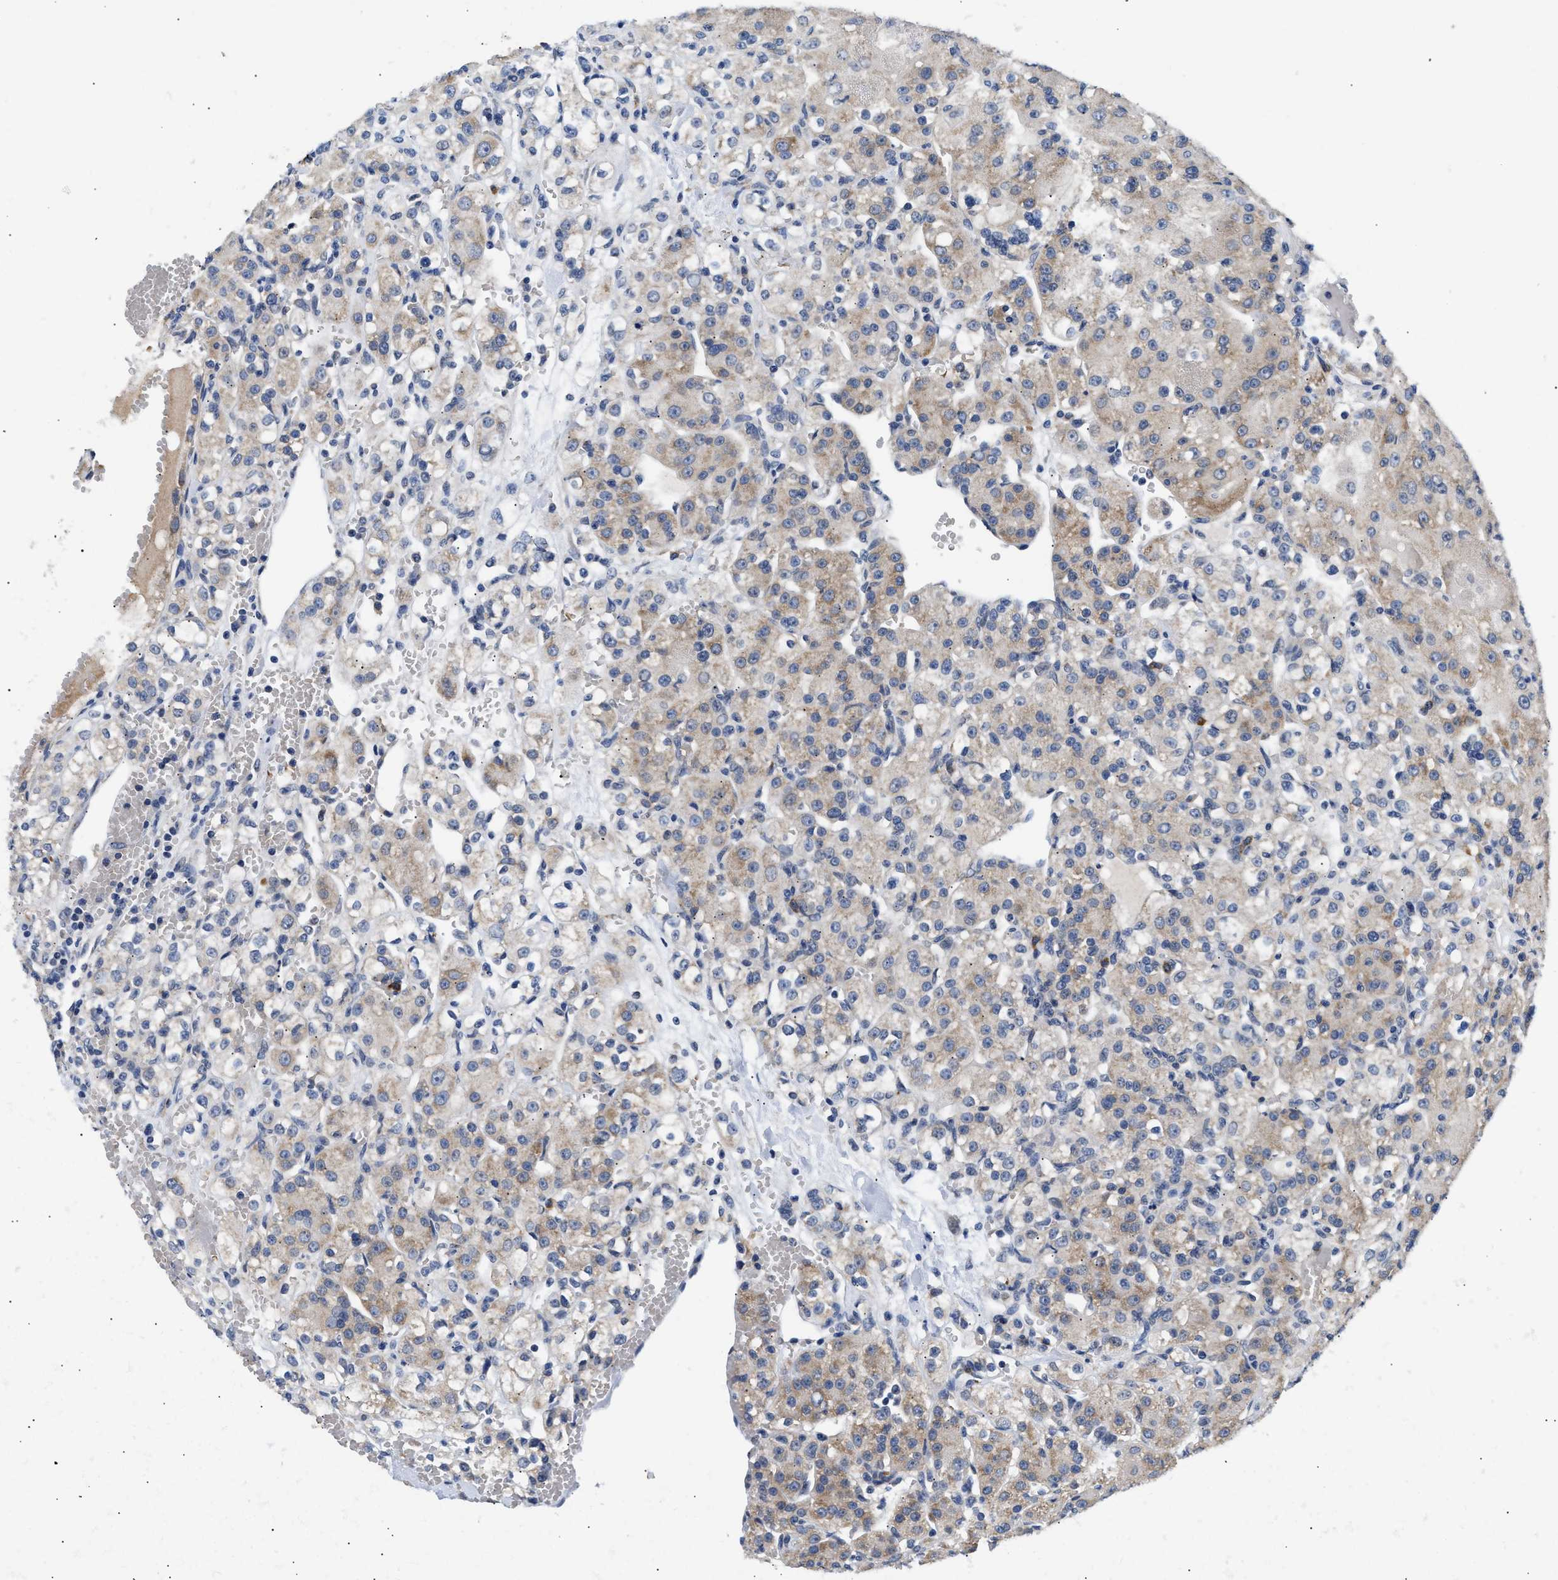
{"staining": {"intensity": "weak", "quantity": ">75%", "location": "cytoplasmic/membranous"}, "tissue": "renal cancer", "cell_type": "Tumor cells", "image_type": "cancer", "snomed": [{"axis": "morphology", "description": "Normal tissue, NOS"}, {"axis": "morphology", "description": "Adenocarcinoma, NOS"}, {"axis": "topography", "description": "Kidney"}], "caption": "Protein staining of adenocarcinoma (renal) tissue shows weak cytoplasmic/membranous expression in about >75% of tumor cells.", "gene": "RINT1", "patient": {"sex": "male", "age": 61}}